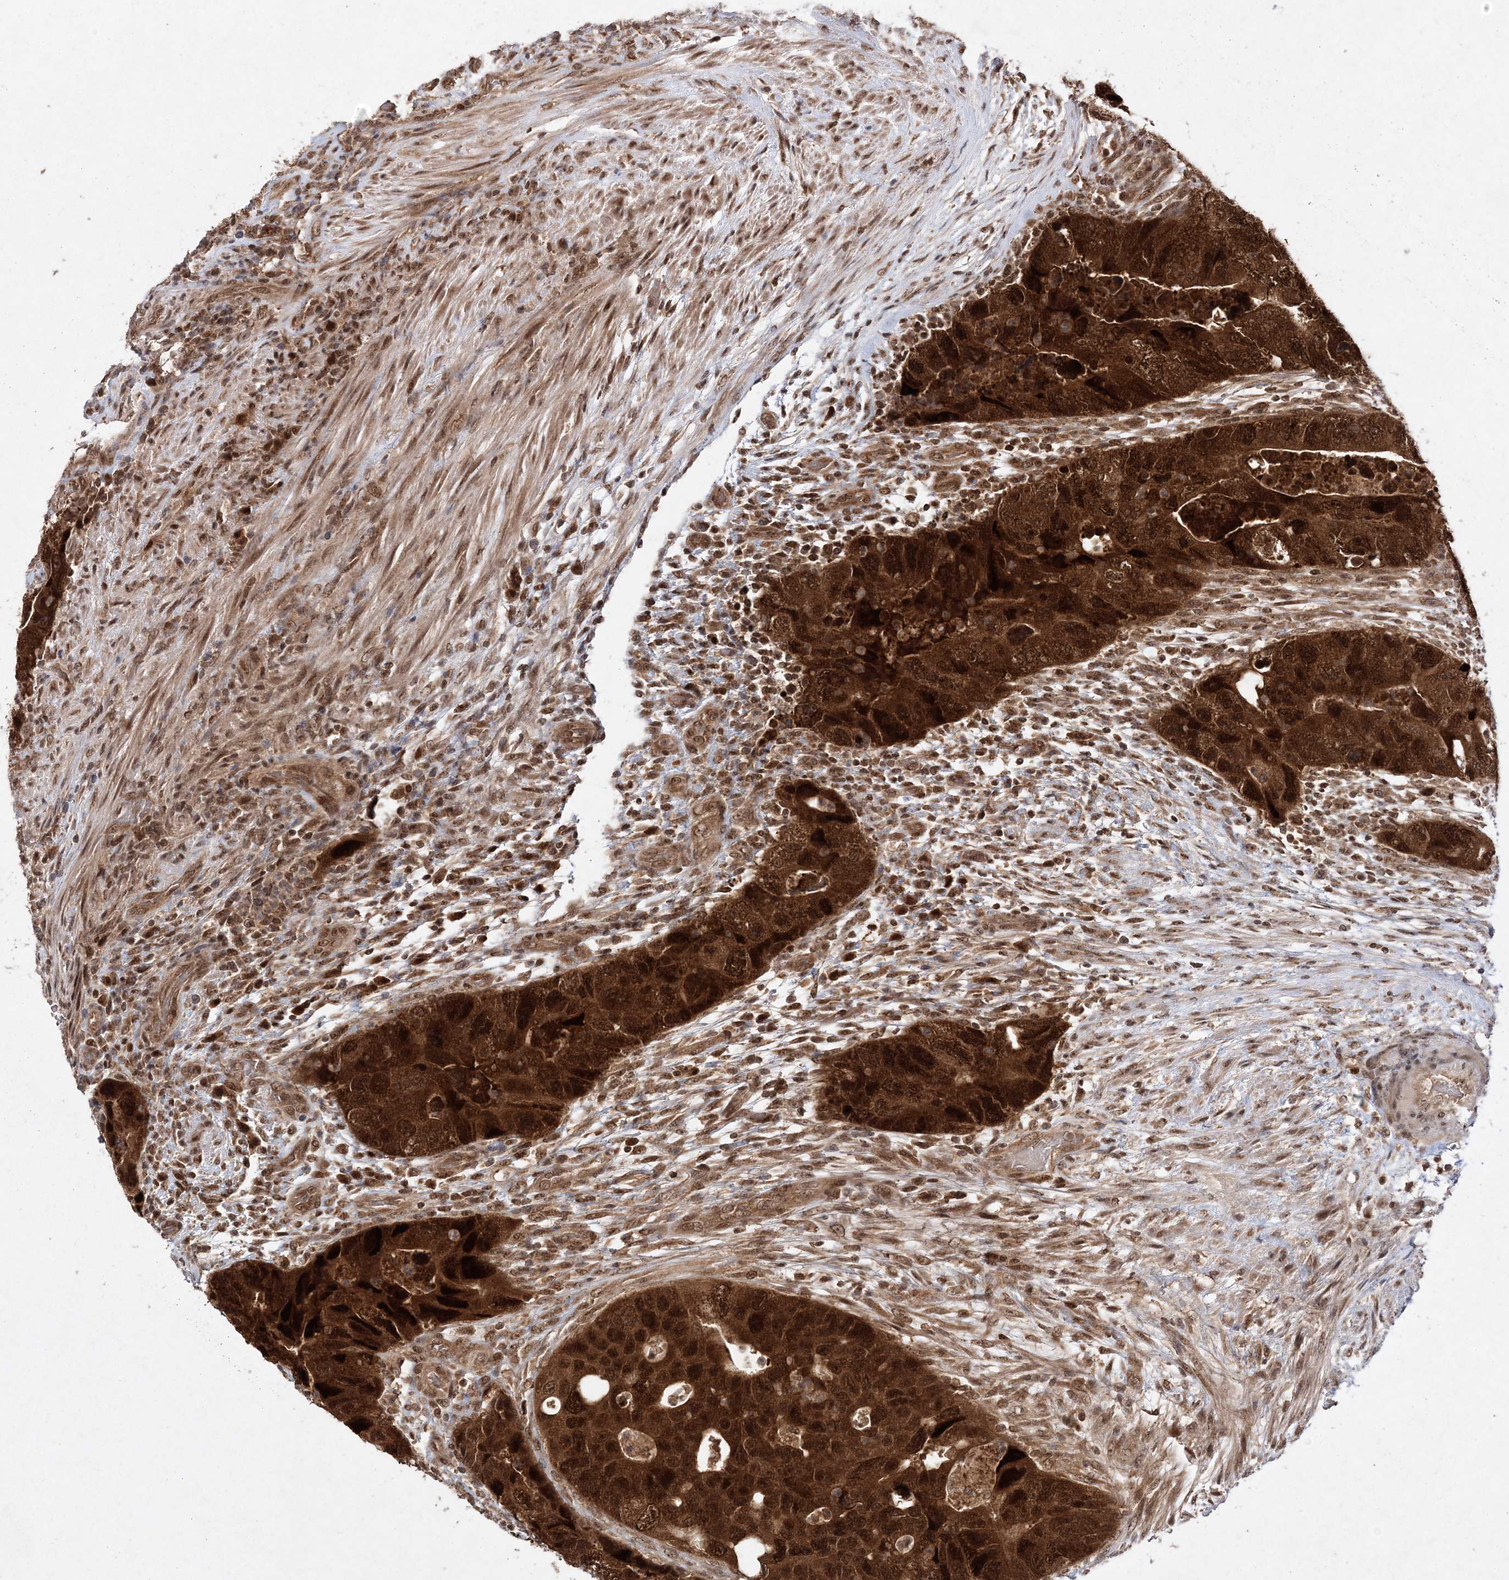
{"staining": {"intensity": "strong", "quantity": ">75%", "location": "cytoplasmic/membranous,nuclear"}, "tissue": "colorectal cancer", "cell_type": "Tumor cells", "image_type": "cancer", "snomed": [{"axis": "morphology", "description": "Adenocarcinoma, NOS"}, {"axis": "topography", "description": "Rectum"}], "caption": "The micrograph reveals staining of colorectal cancer, revealing strong cytoplasmic/membranous and nuclear protein positivity (brown color) within tumor cells.", "gene": "NIF3L1", "patient": {"sex": "male", "age": 63}}